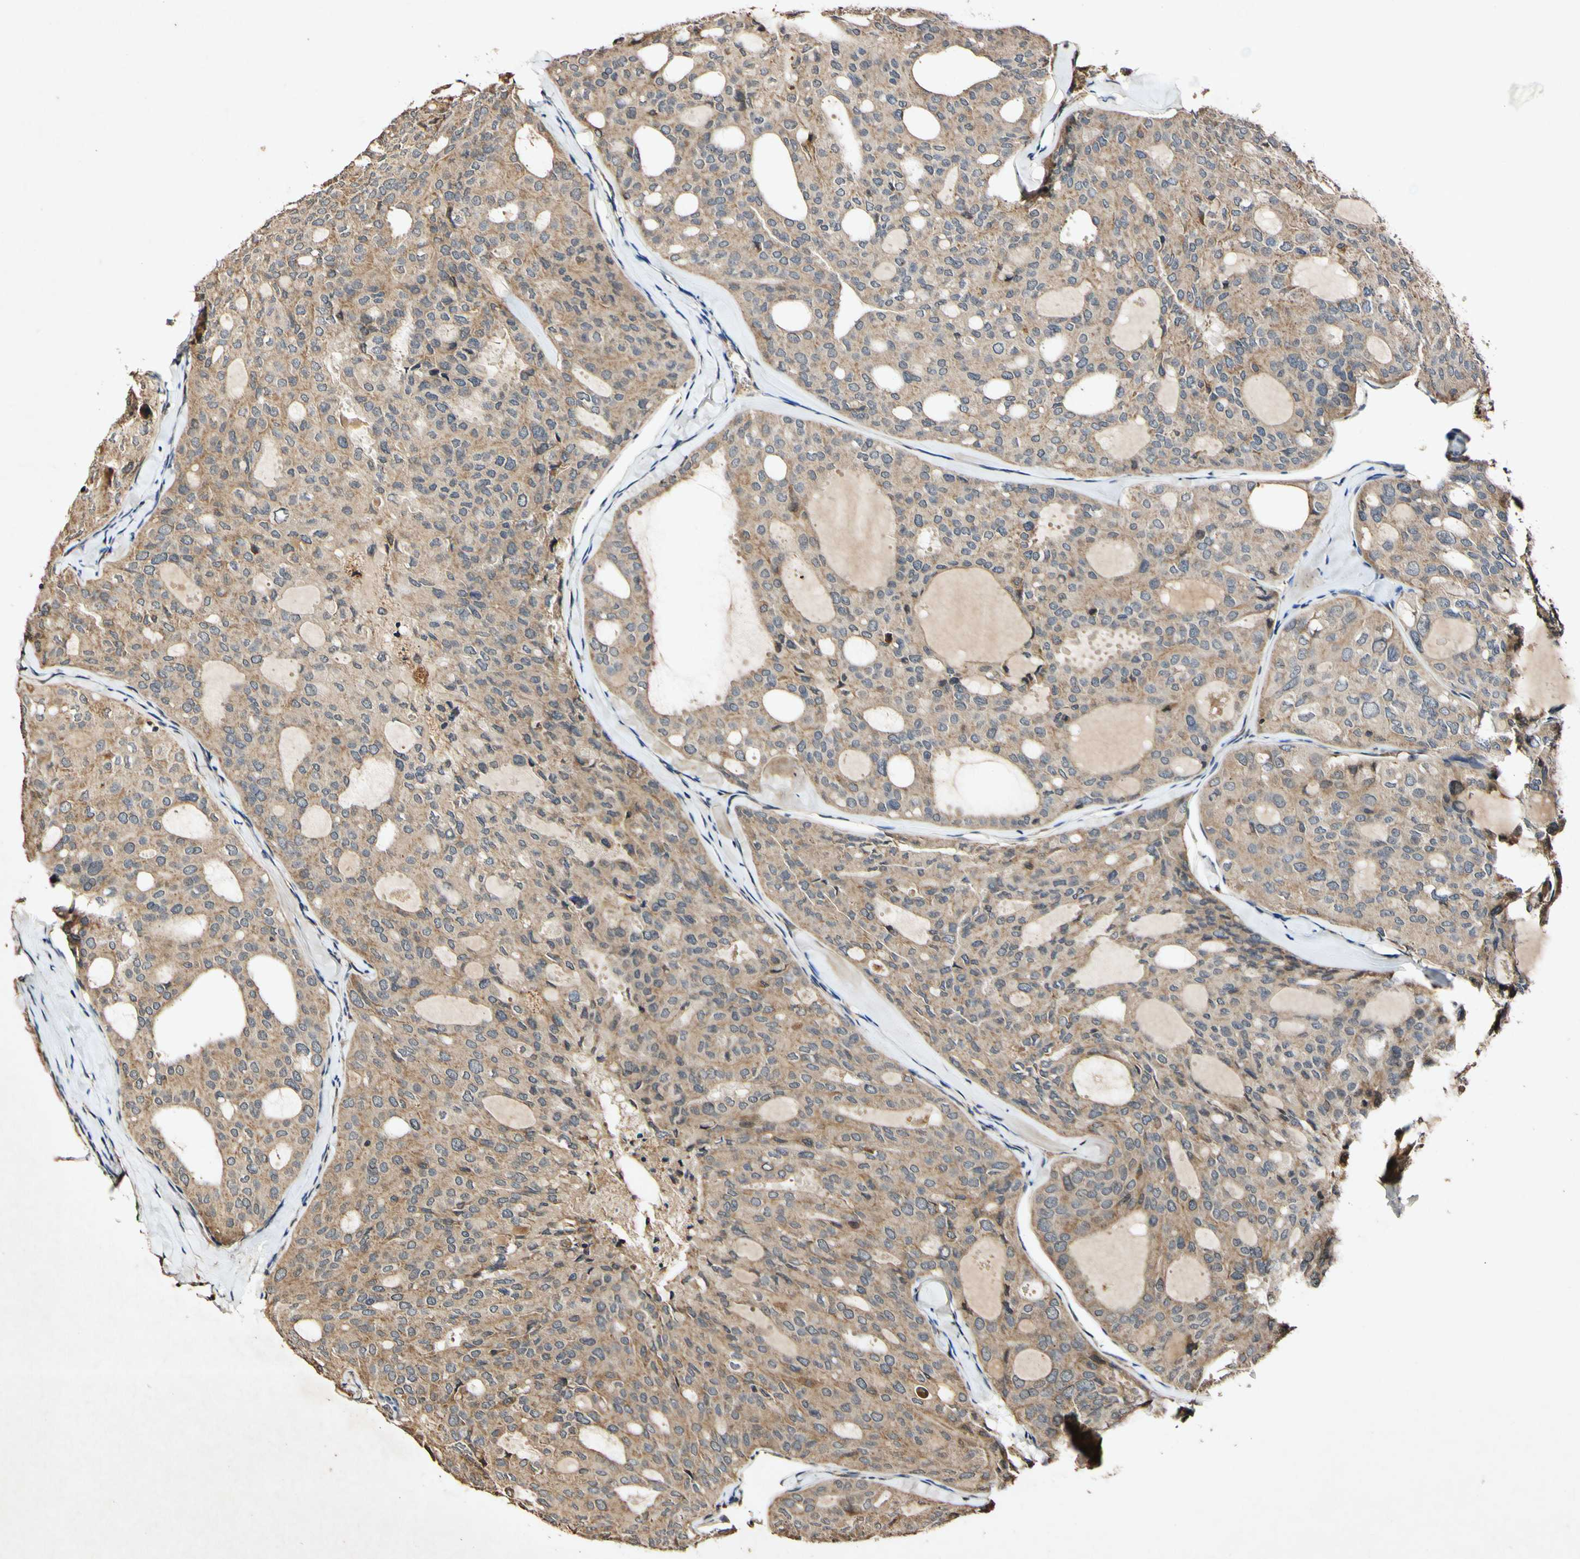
{"staining": {"intensity": "moderate", "quantity": ">75%", "location": "cytoplasmic/membranous"}, "tissue": "thyroid cancer", "cell_type": "Tumor cells", "image_type": "cancer", "snomed": [{"axis": "morphology", "description": "Follicular adenoma carcinoma, NOS"}, {"axis": "topography", "description": "Thyroid gland"}], "caption": "Immunohistochemistry (IHC) image of thyroid cancer (follicular adenoma carcinoma) stained for a protein (brown), which demonstrates medium levels of moderate cytoplasmic/membranous staining in approximately >75% of tumor cells.", "gene": "PLAT", "patient": {"sex": "male", "age": 75}}